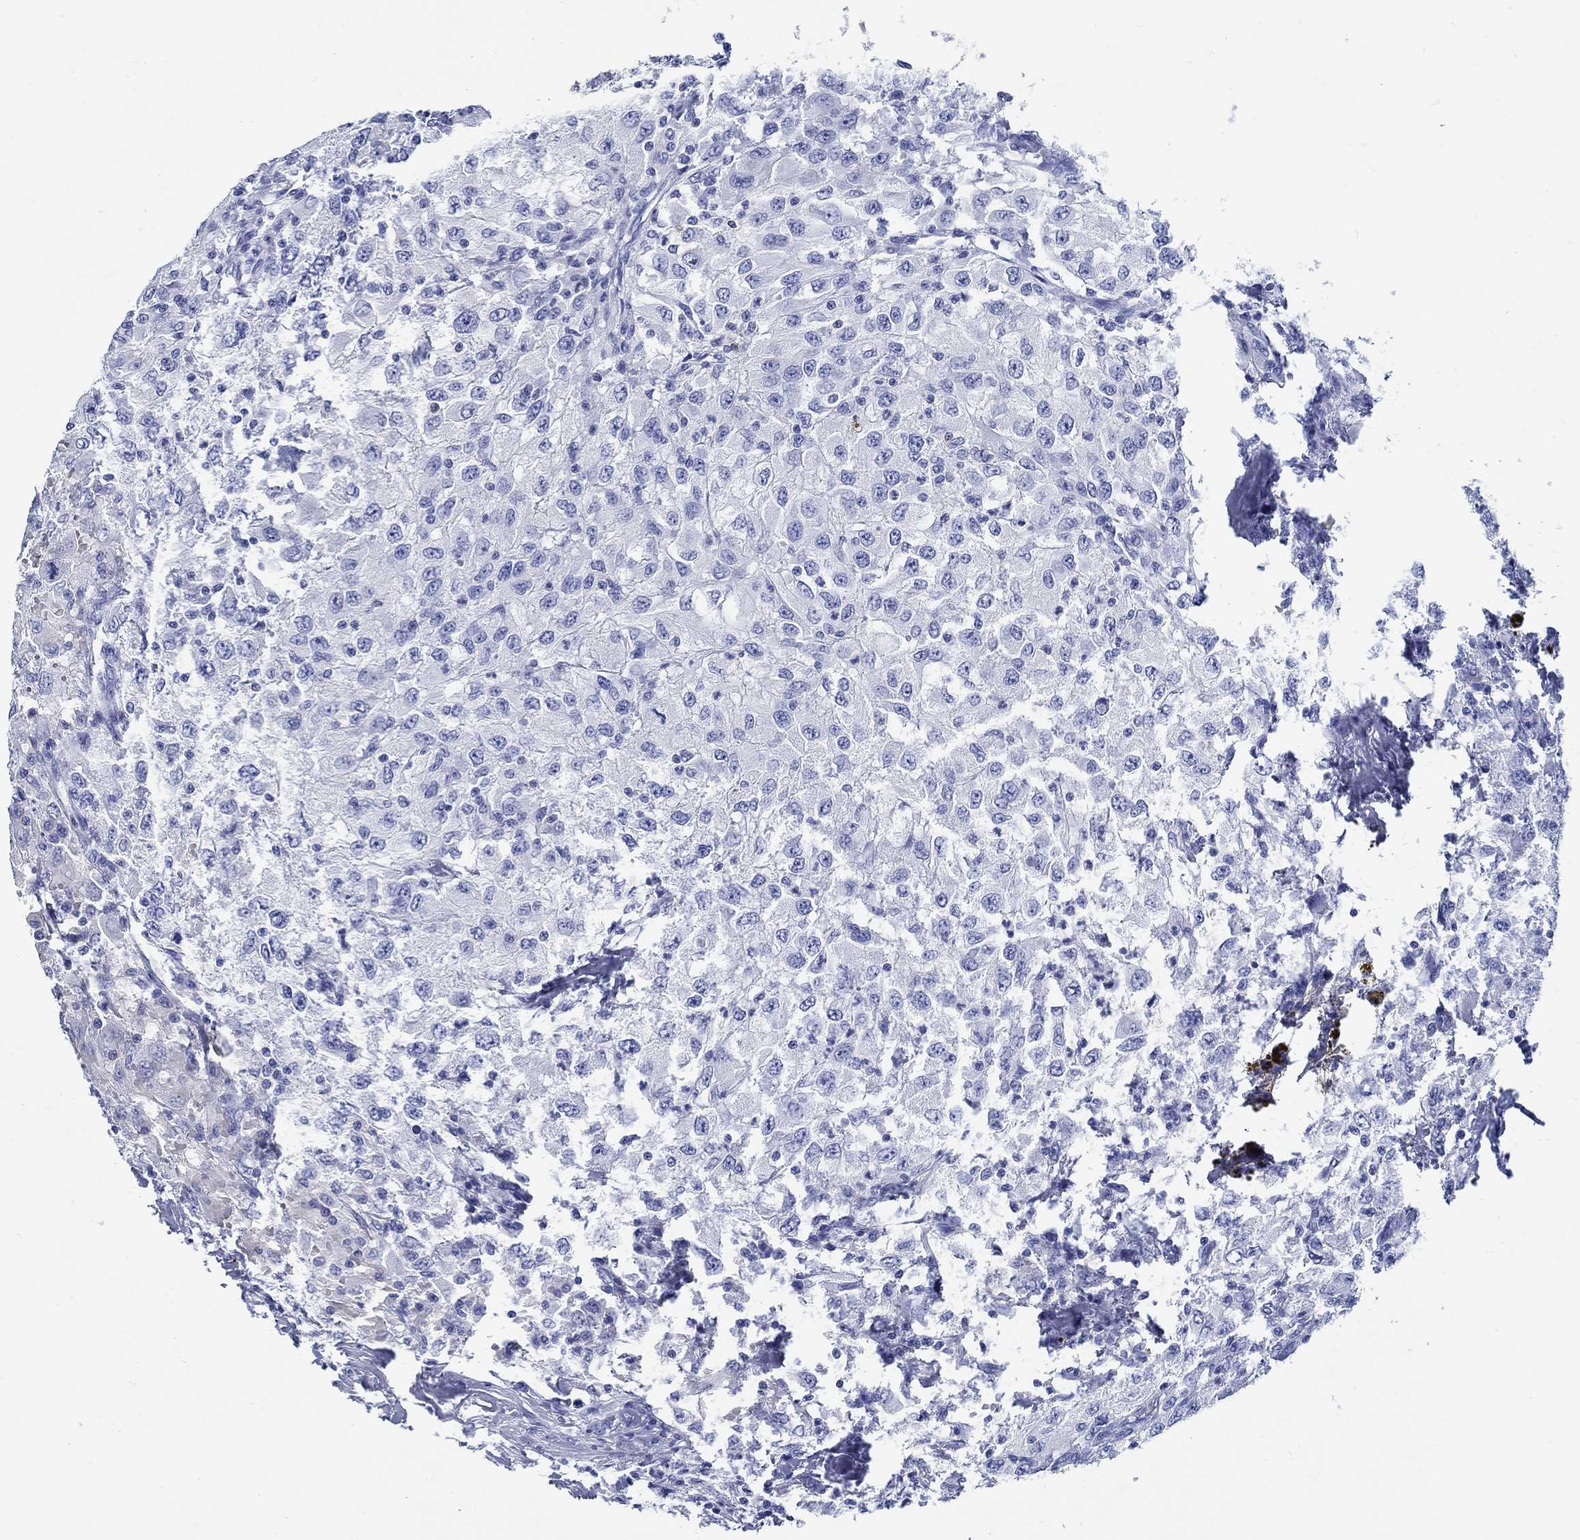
{"staining": {"intensity": "negative", "quantity": "none", "location": "none"}, "tissue": "renal cancer", "cell_type": "Tumor cells", "image_type": "cancer", "snomed": [{"axis": "morphology", "description": "Adenocarcinoma, NOS"}, {"axis": "topography", "description": "Kidney"}], "caption": "Adenocarcinoma (renal) was stained to show a protein in brown. There is no significant positivity in tumor cells. Nuclei are stained in blue.", "gene": "FBXO2", "patient": {"sex": "female", "age": 67}}